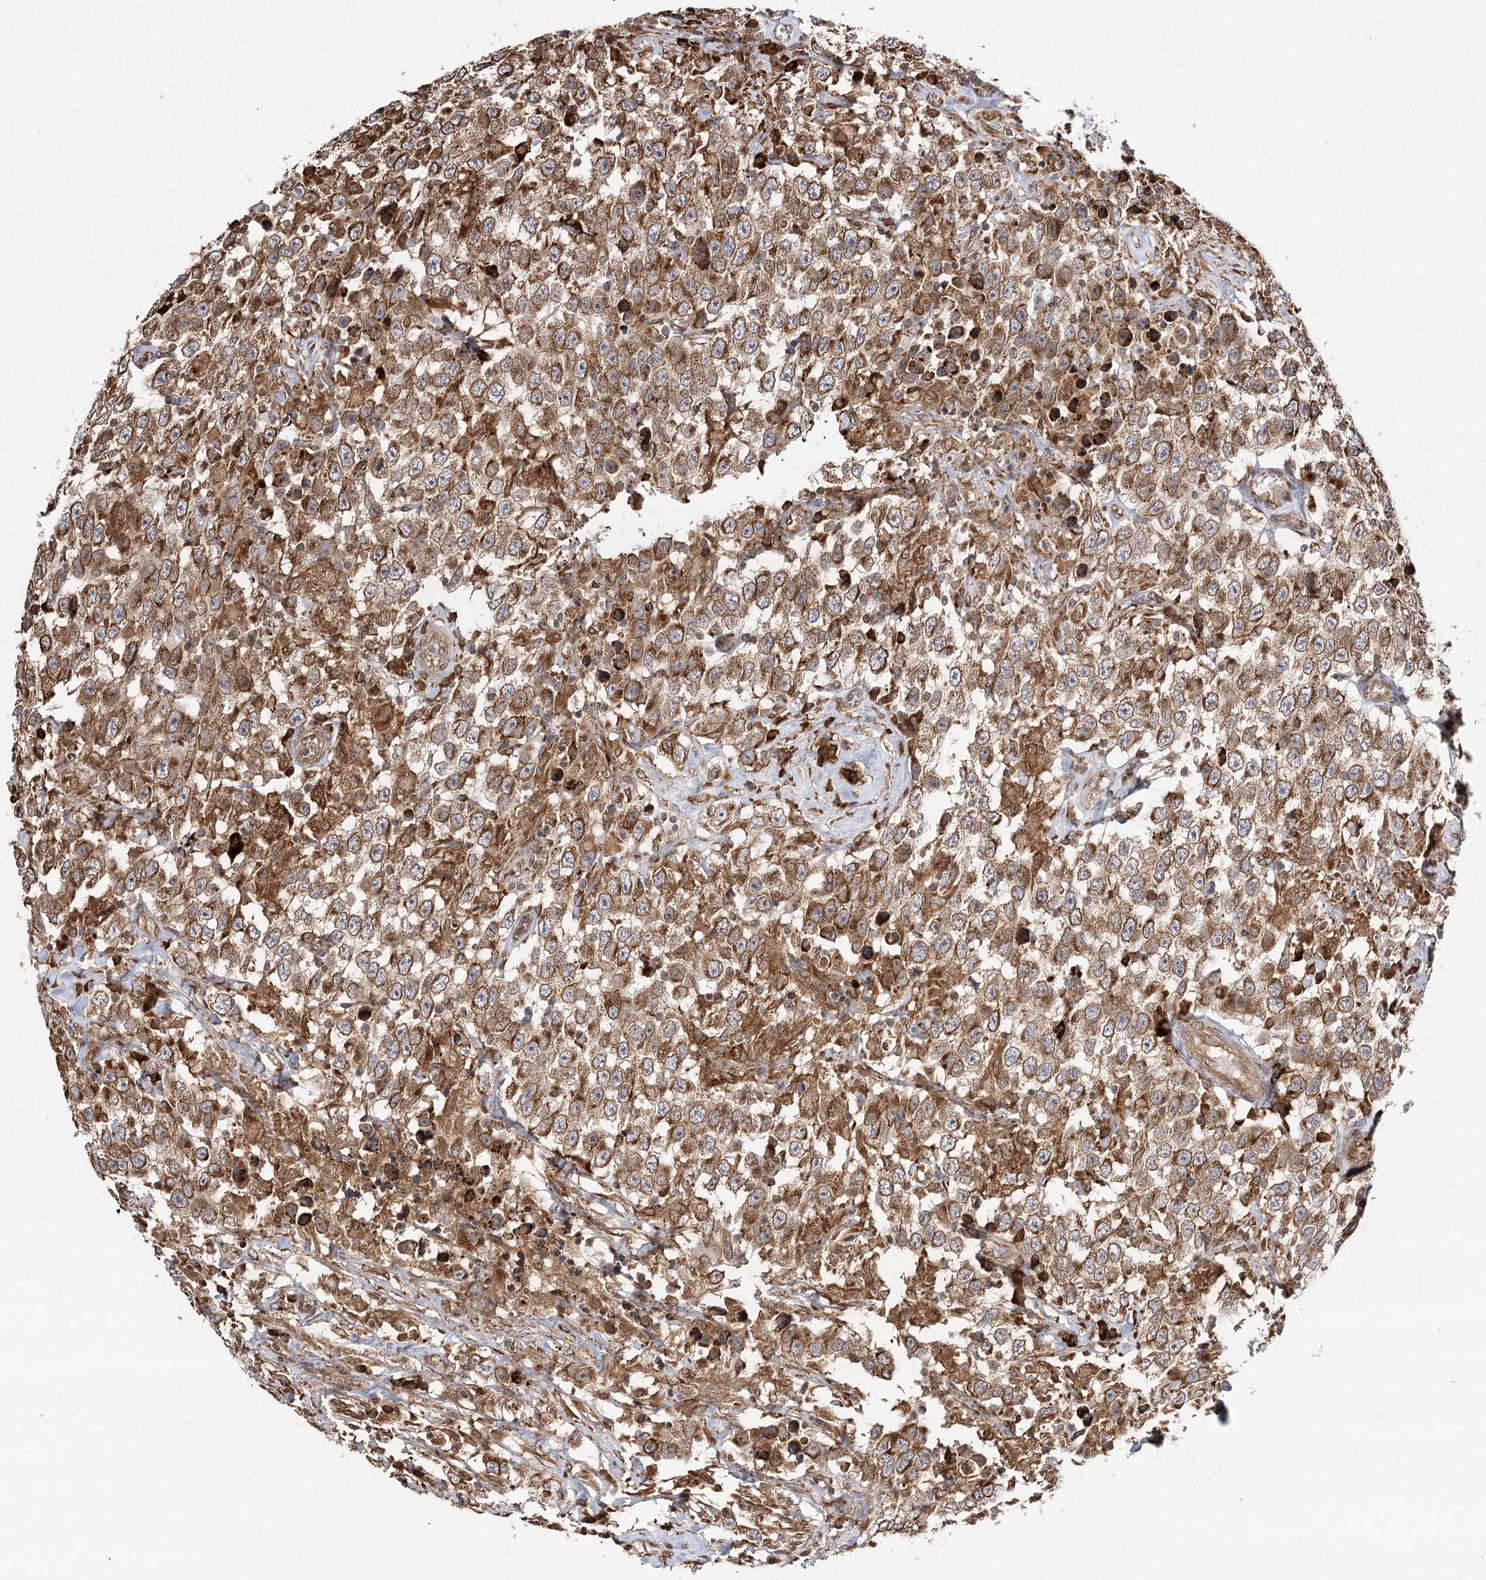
{"staining": {"intensity": "moderate", "quantity": ">75%", "location": "cytoplasmic/membranous"}, "tissue": "testis cancer", "cell_type": "Tumor cells", "image_type": "cancer", "snomed": [{"axis": "morphology", "description": "Seminoma, NOS"}, {"axis": "topography", "description": "Testis"}], "caption": "Protein staining of testis seminoma tissue reveals moderate cytoplasmic/membranous expression in approximately >75% of tumor cells.", "gene": "DNAJB14", "patient": {"sex": "male", "age": 41}}